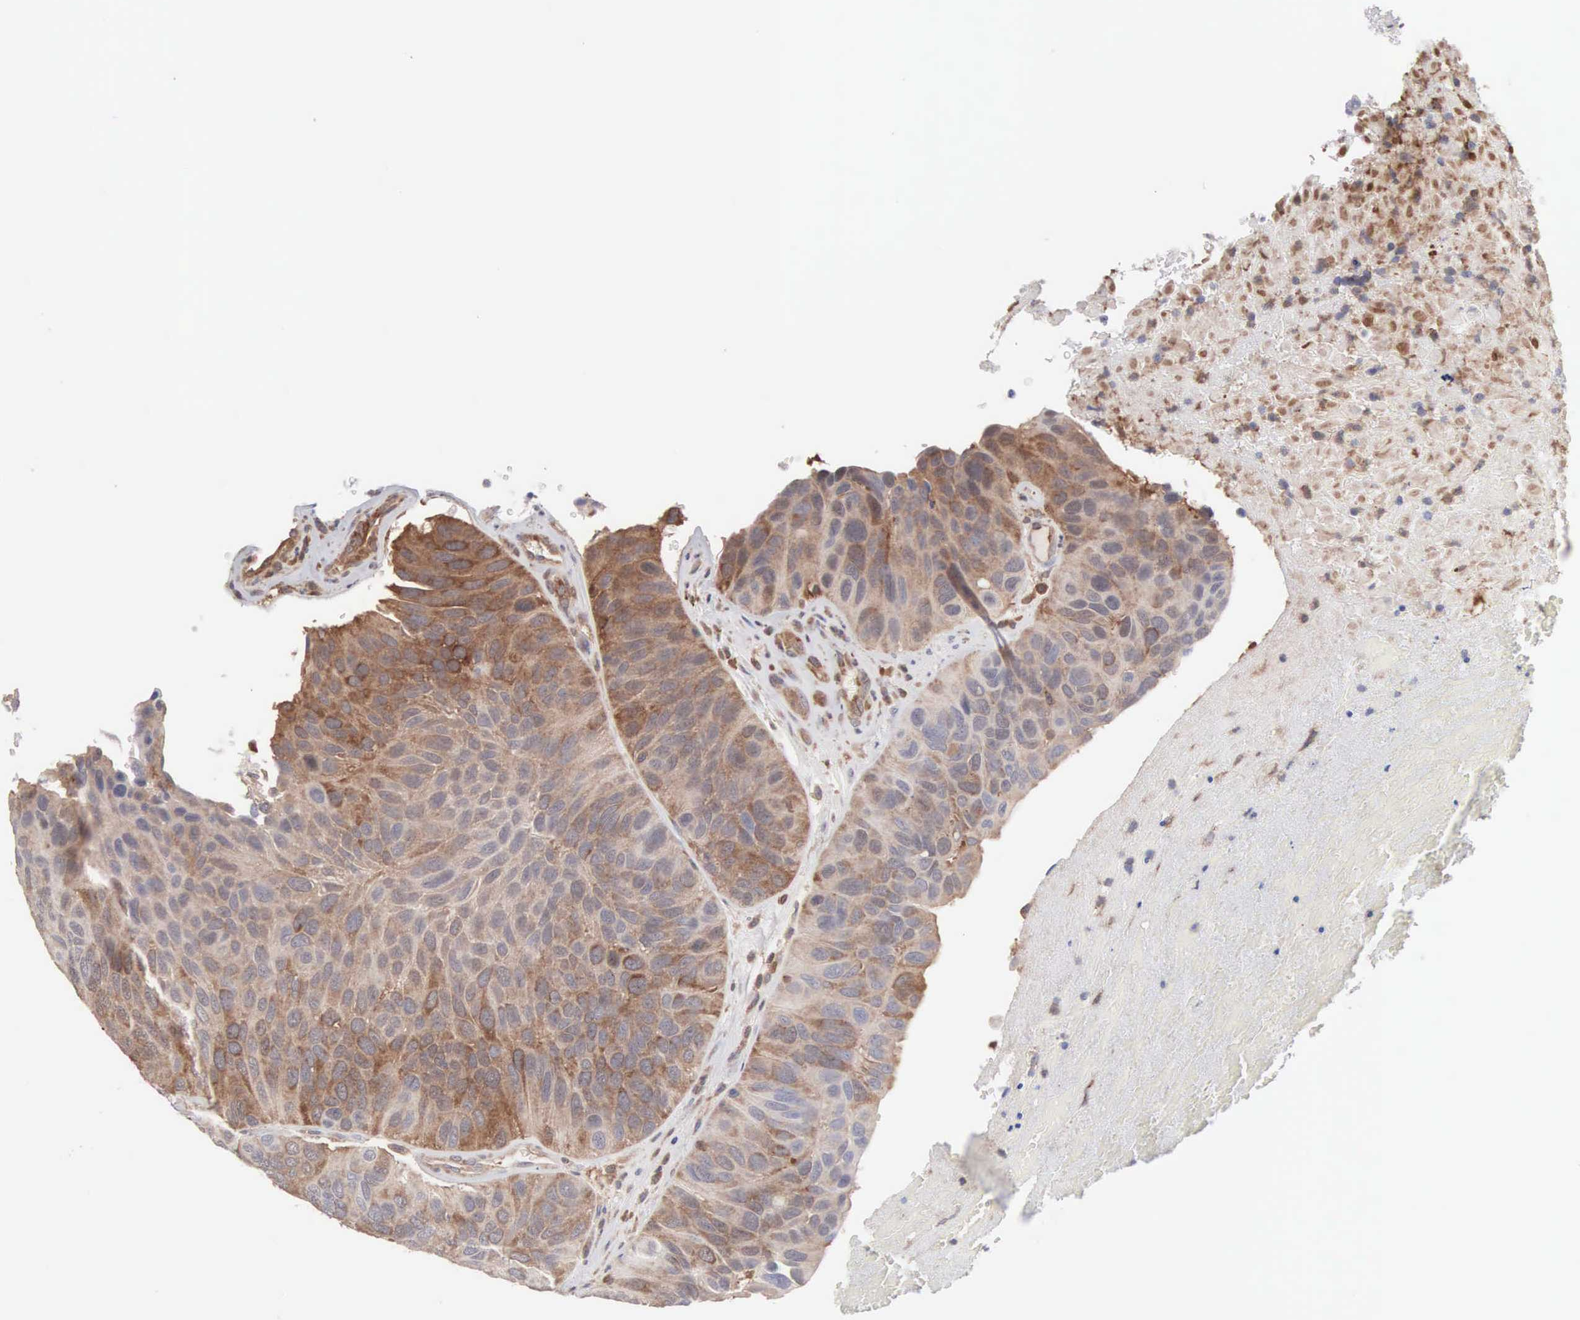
{"staining": {"intensity": "weak", "quantity": "25%-75%", "location": "cytoplasmic/membranous,nuclear"}, "tissue": "urothelial cancer", "cell_type": "Tumor cells", "image_type": "cancer", "snomed": [{"axis": "morphology", "description": "Urothelial carcinoma, High grade"}, {"axis": "topography", "description": "Urinary bladder"}], "caption": "Protein expression by immunohistochemistry displays weak cytoplasmic/membranous and nuclear positivity in approximately 25%-75% of tumor cells in urothelial carcinoma (high-grade).", "gene": "MTHFD1", "patient": {"sex": "male", "age": 66}}